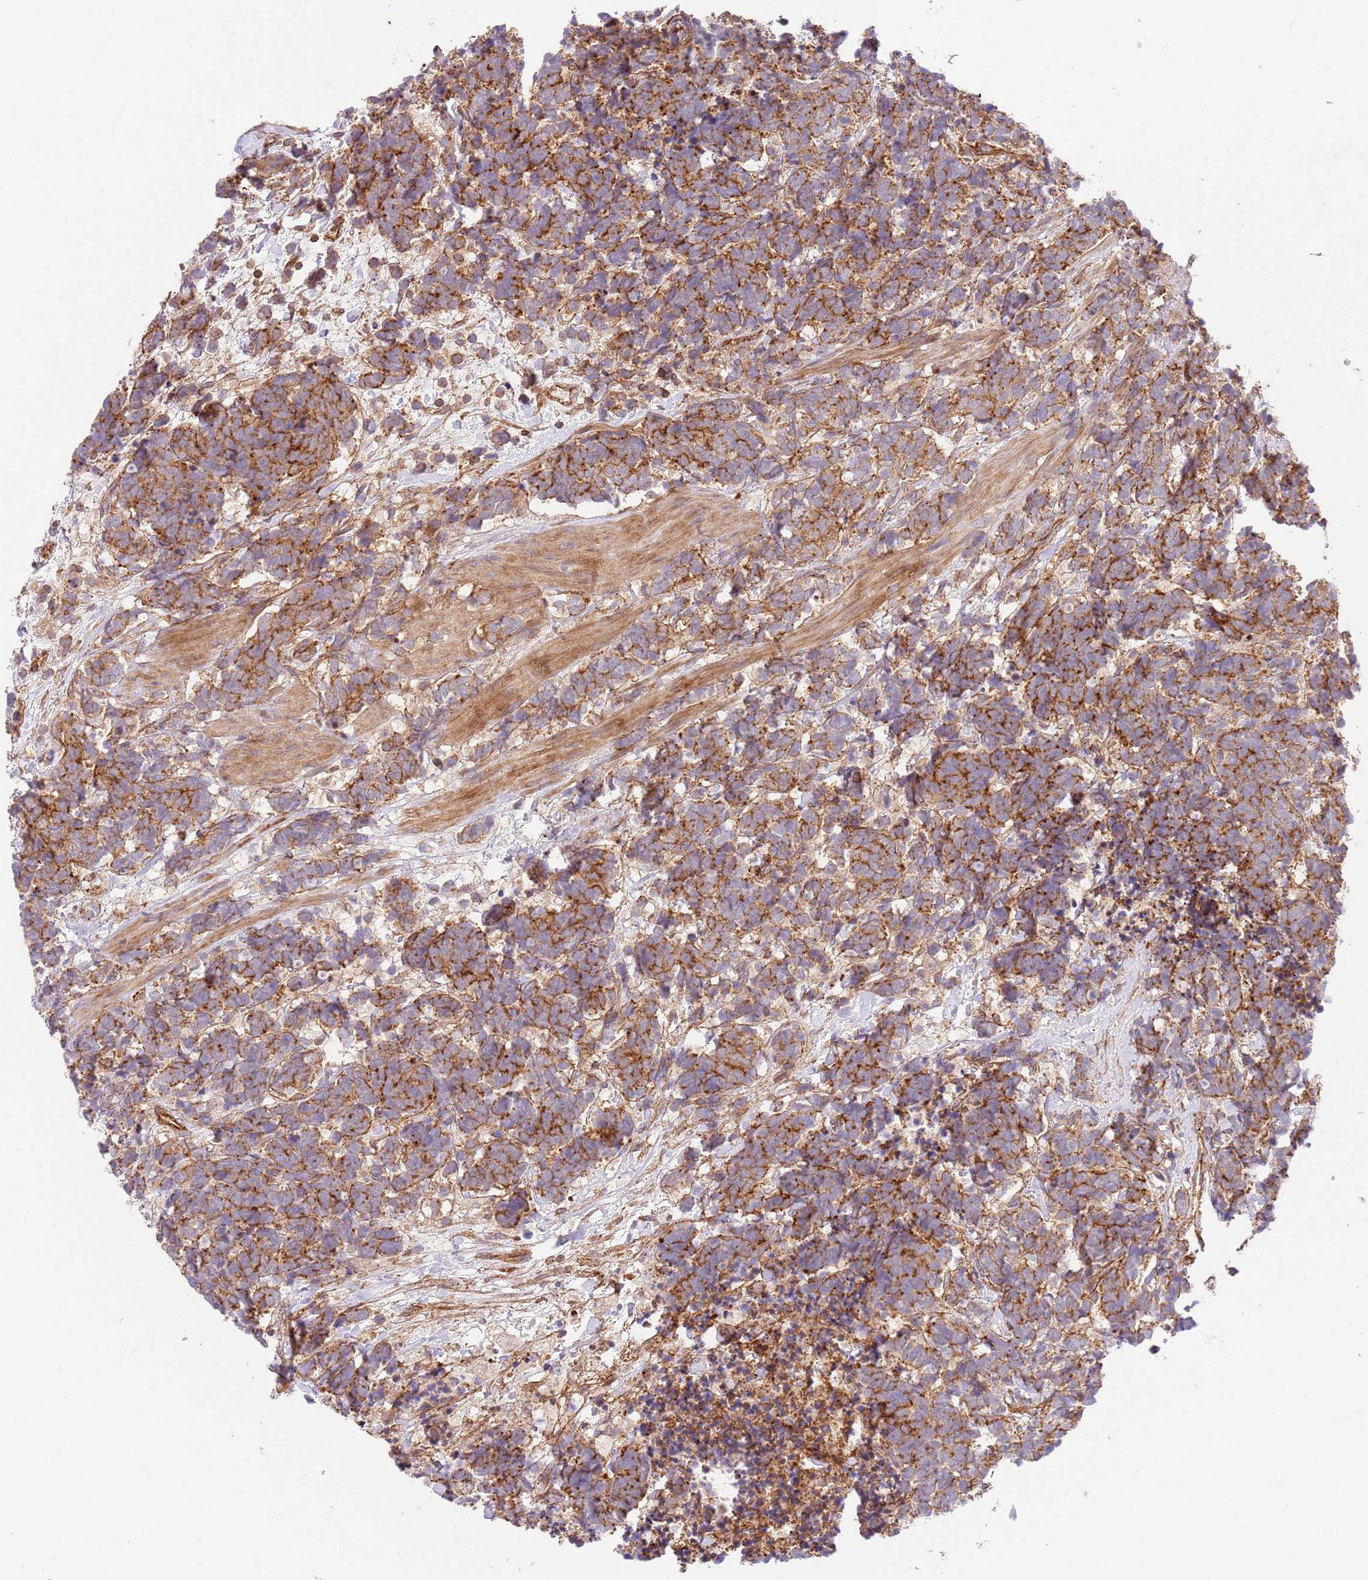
{"staining": {"intensity": "moderate", "quantity": ">75%", "location": "cytoplasmic/membranous"}, "tissue": "carcinoid", "cell_type": "Tumor cells", "image_type": "cancer", "snomed": [{"axis": "morphology", "description": "Carcinoma, NOS"}, {"axis": "morphology", "description": "Carcinoid, malignant, NOS"}, {"axis": "topography", "description": "Prostate"}], "caption": "There is medium levels of moderate cytoplasmic/membranous staining in tumor cells of carcinoid, as demonstrated by immunohistochemical staining (brown color).", "gene": "EFCAB8", "patient": {"sex": "male", "age": 57}}